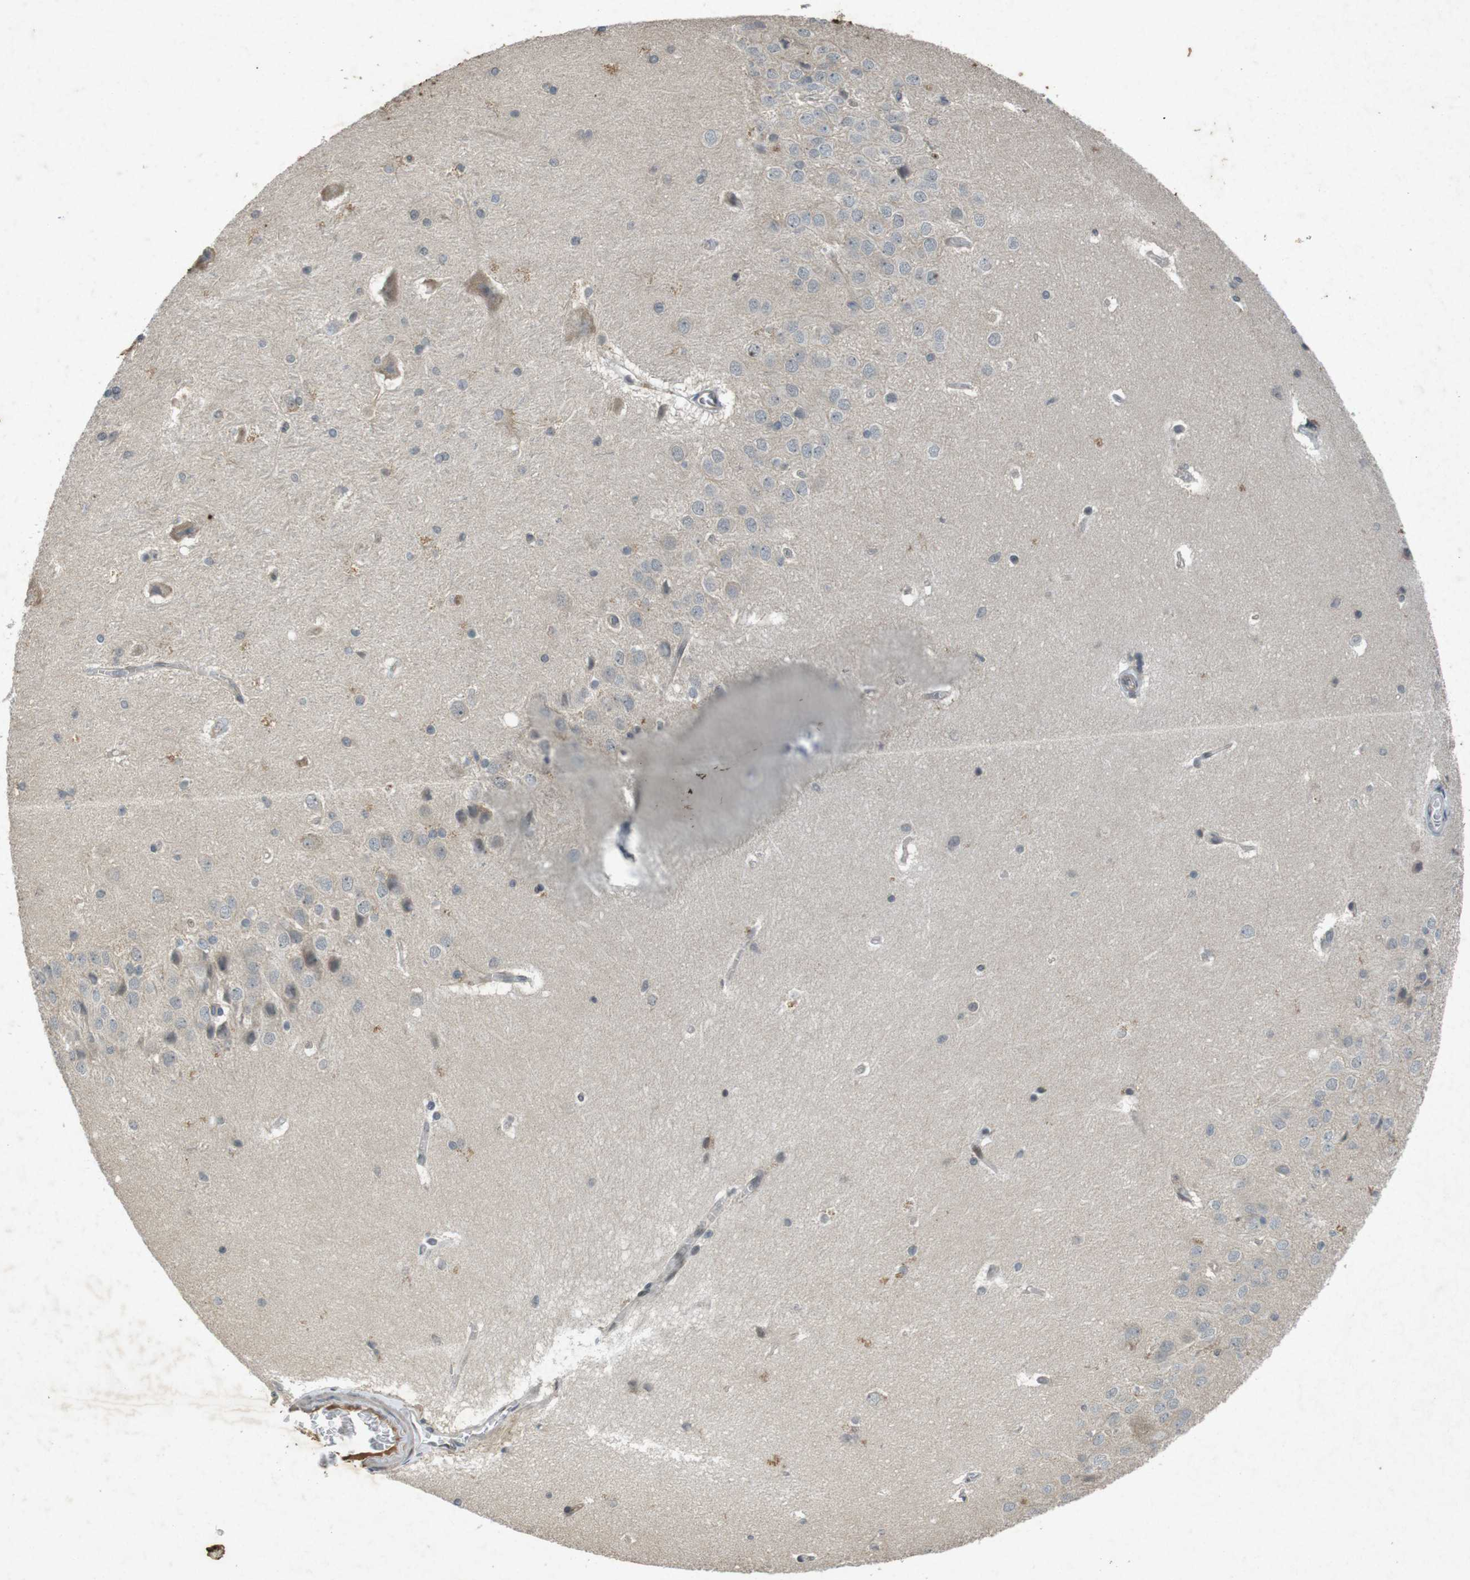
{"staining": {"intensity": "negative", "quantity": "none", "location": "none"}, "tissue": "hippocampus", "cell_type": "Glial cells", "image_type": "normal", "snomed": [{"axis": "morphology", "description": "Normal tissue, NOS"}, {"axis": "topography", "description": "Hippocampus"}], "caption": "This is an immunohistochemistry (IHC) histopathology image of normal human hippocampus. There is no staining in glial cells.", "gene": "FLCN", "patient": {"sex": "female", "age": 19}}